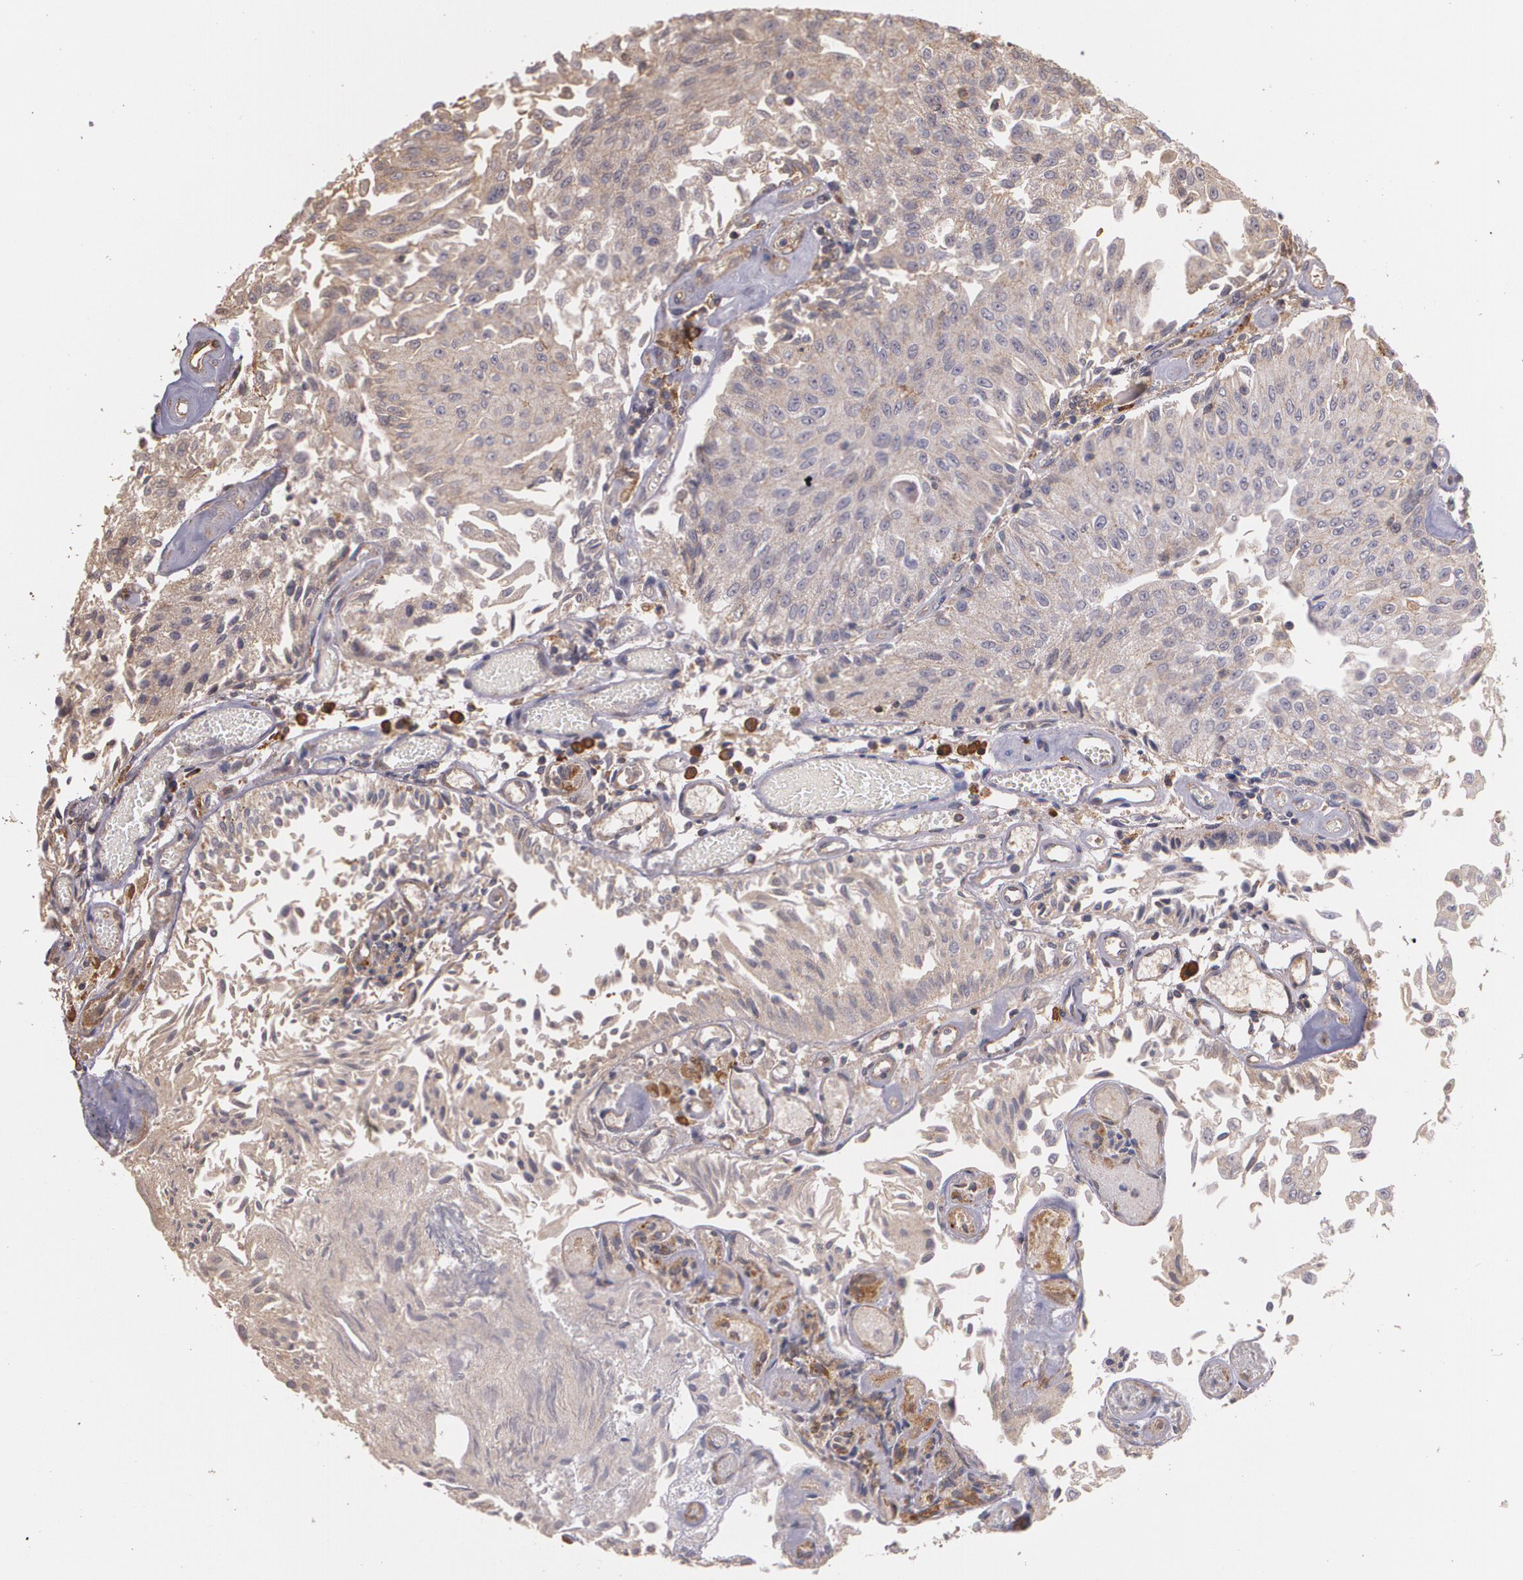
{"staining": {"intensity": "moderate", "quantity": ">75%", "location": "cytoplasmic/membranous"}, "tissue": "urothelial cancer", "cell_type": "Tumor cells", "image_type": "cancer", "snomed": [{"axis": "morphology", "description": "Urothelial carcinoma, Low grade"}, {"axis": "topography", "description": "Urinary bladder"}], "caption": "Low-grade urothelial carcinoma tissue exhibits moderate cytoplasmic/membranous staining in approximately >75% of tumor cells Nuclei are stained in blue.", "gene": "ECE1", "patient": {"sex": "male", "age": 86}}